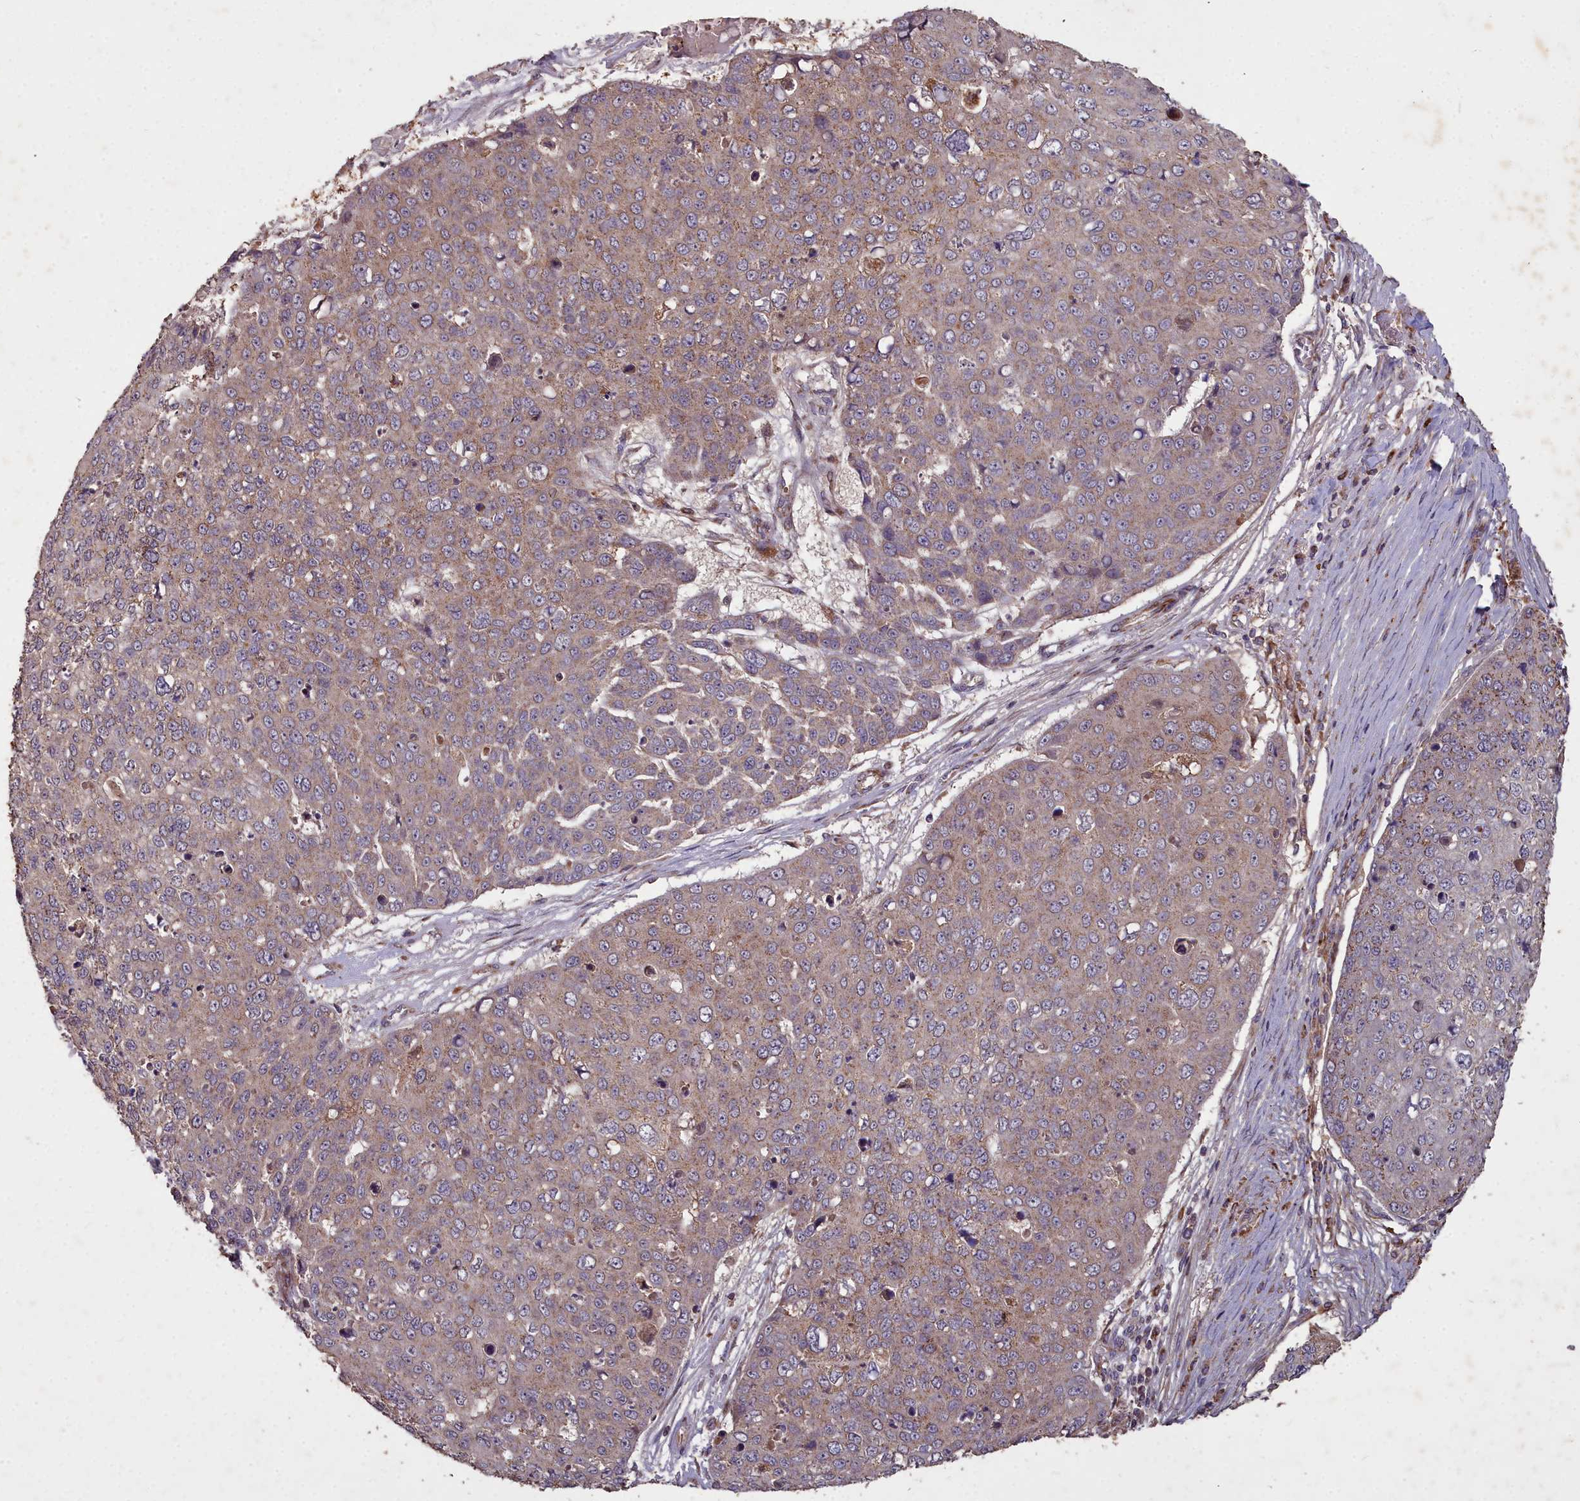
{"staining": {"intensity": "weak", "quantity": ">75%", "location": "cytoplasmic/membranous"}, "tissue": "skin cancer", "cell_type": "Tumor cells", "image_type": "cancer", "snomed": [{"axis": "morphology", "description": "Squamous cell carcinoma, NOS"}, {"axis": "topography", "description": "Skin"}], "caption": "Protein staining of skin cancer (squamous cell carcinoma) tissue reveals weak cytoplasmic/membranous staining in about >75% of tumor cells.", "gene": "COX11", "patient": {"sex": "male", "age": 71}}